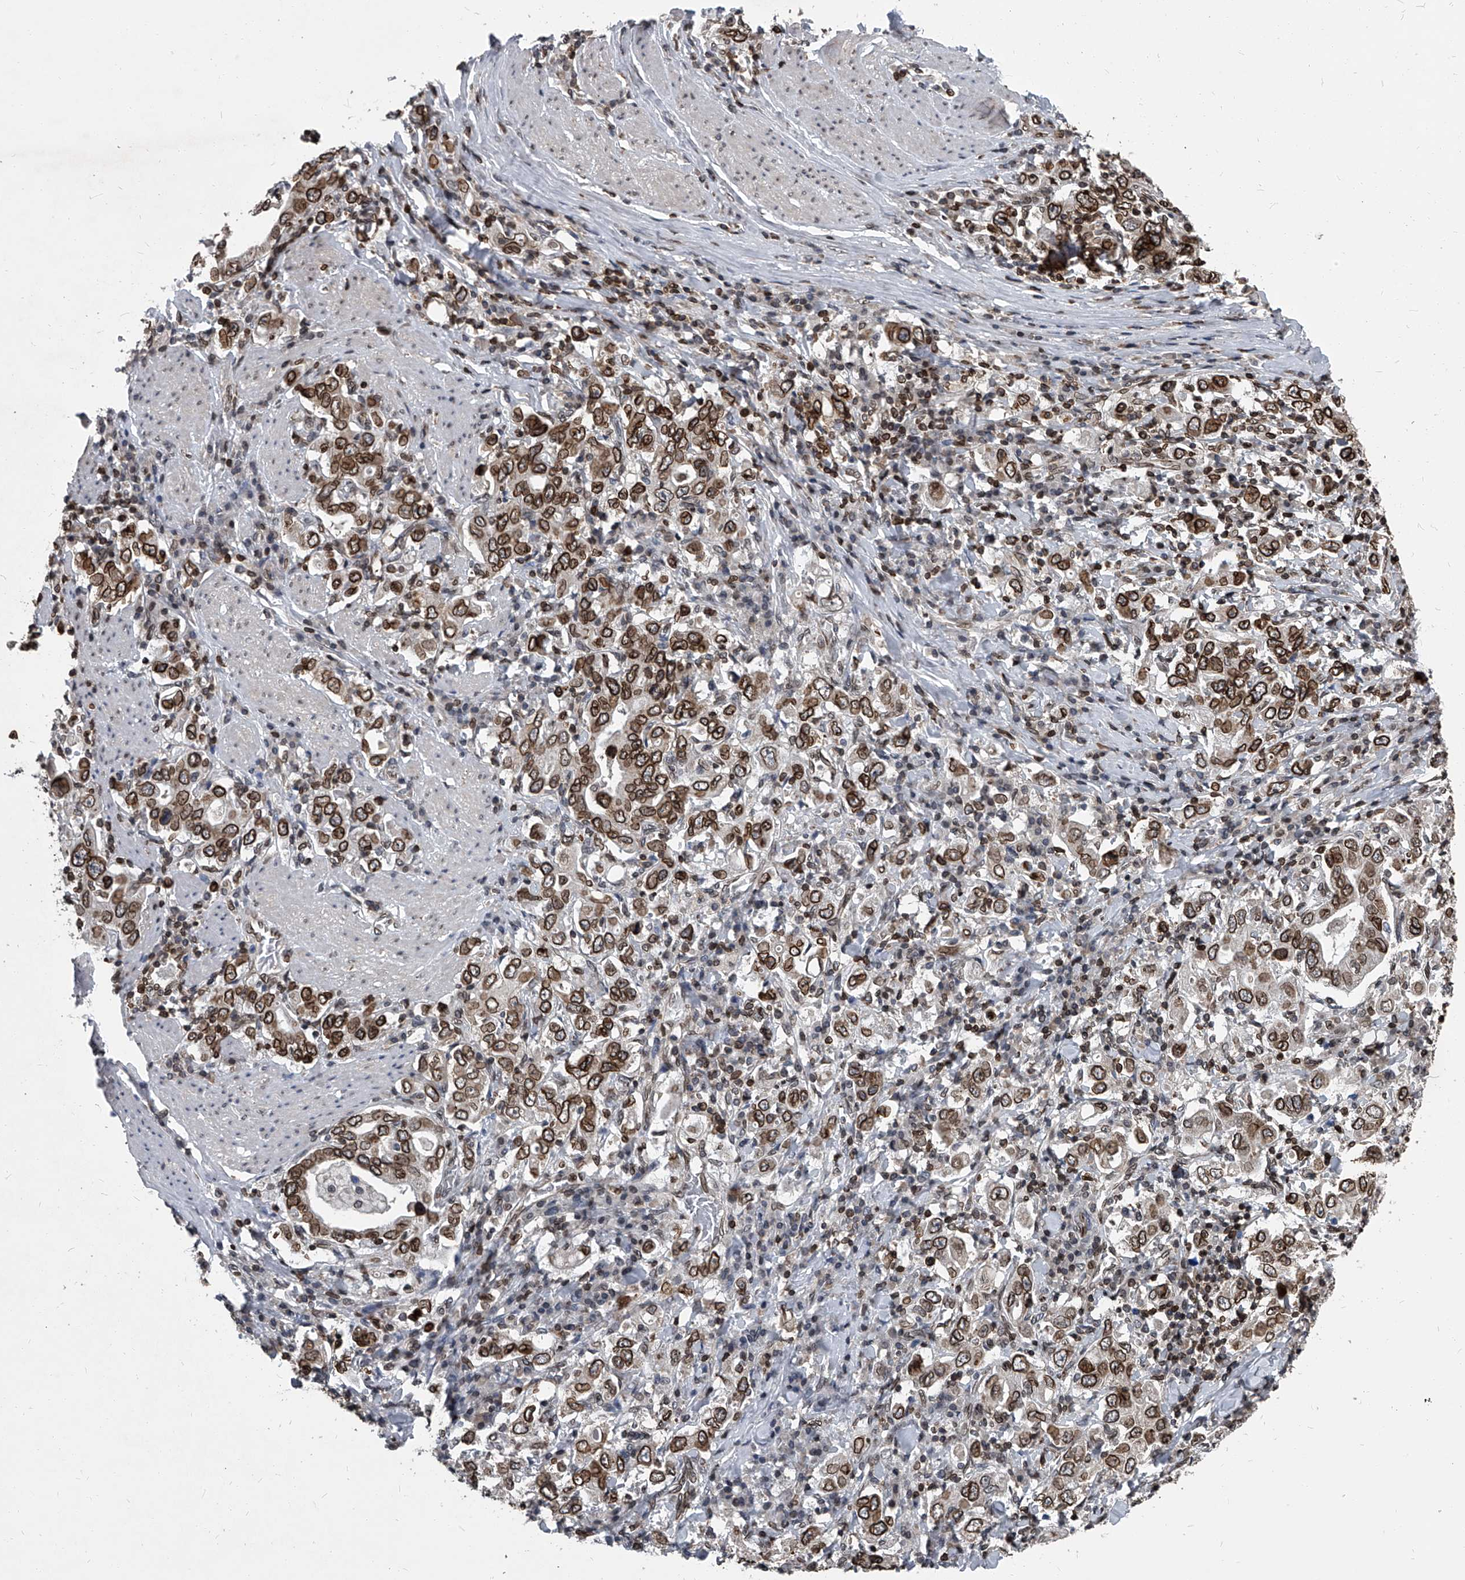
{"staining": {"intensity": "strong", "quantity": ">75%", "location": "cytoplasmic/membranous,nuclear"}, "tissue": "stomach cancer", "cell_type": "Tumor cells", "image_type": "cancer", "snomed": [{"axis": "morphology", "description": "Adenocarcinoma, NOS"}, {"axis": "topography", "description": "Stomach, upper"}], "caption": "DAB (3,3'-diaminobenzidine) immunohistochemical staining of stomach adenocarcinoma reveals strong cytoplasmic/membranous and nuclear protein expression in about >75% of tumor cells.", "gene": "PHF20", "patient": {"sex": "male", "age": 62}}